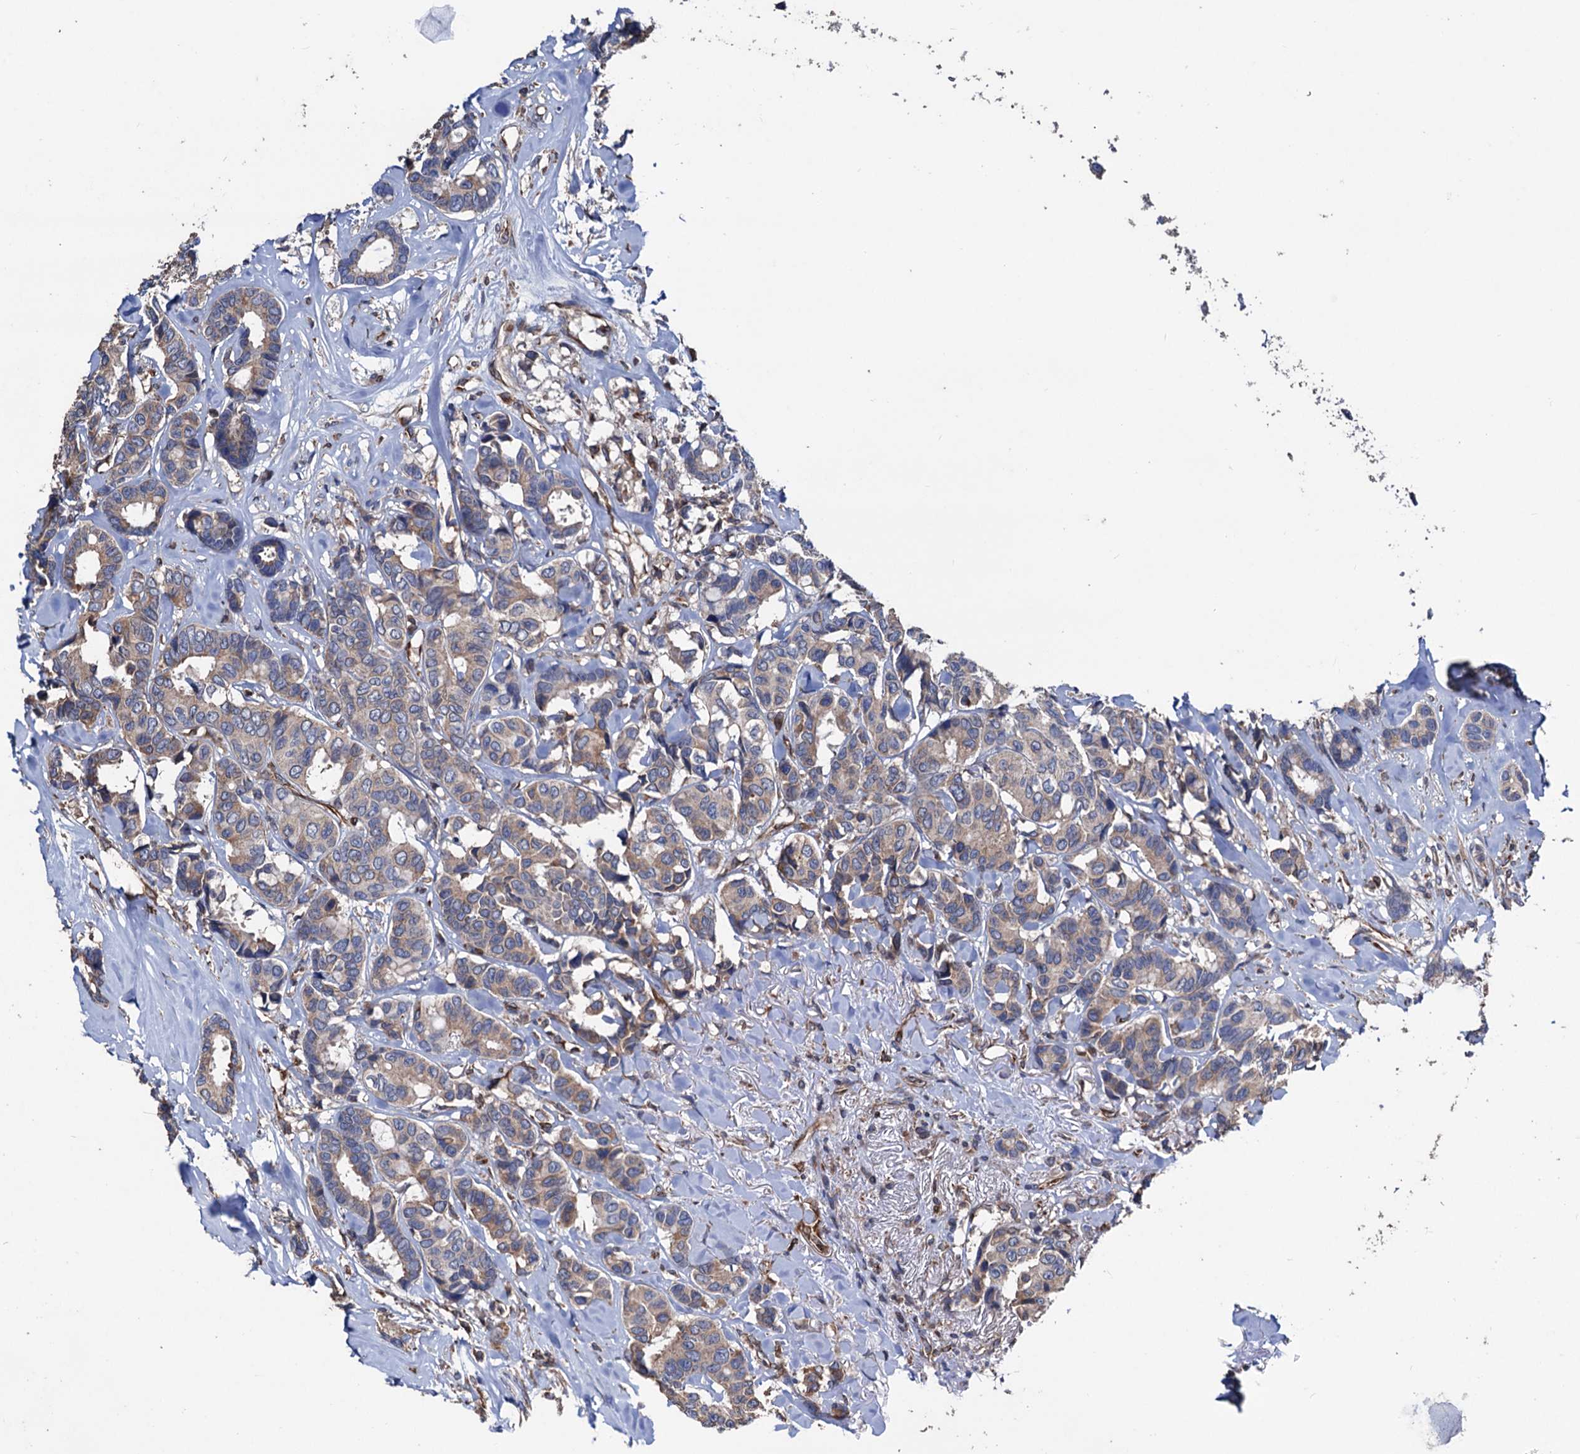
{"staining": {"intensity": "weak", "quantity": "25%-75%", "location": "cytoplasmic/membranous"}, "tissue": "breast cancer", "cell_type": "Tumor cells", "image_type": "cancer", "snomed": [{"axis": "morphology", "description": "Duct carcinoma"}, {"axis": "topography", "description": "Breast"}], "caption": "About 25%-75% of tumor cells in invasive ductal carcinoma (breast) exhibit weak cytoplasmic/membranous protein staining as visualized by brown immunohistochemical staining.", "gene": "STING1", "patient": {"sex": "female", "age": 87}}